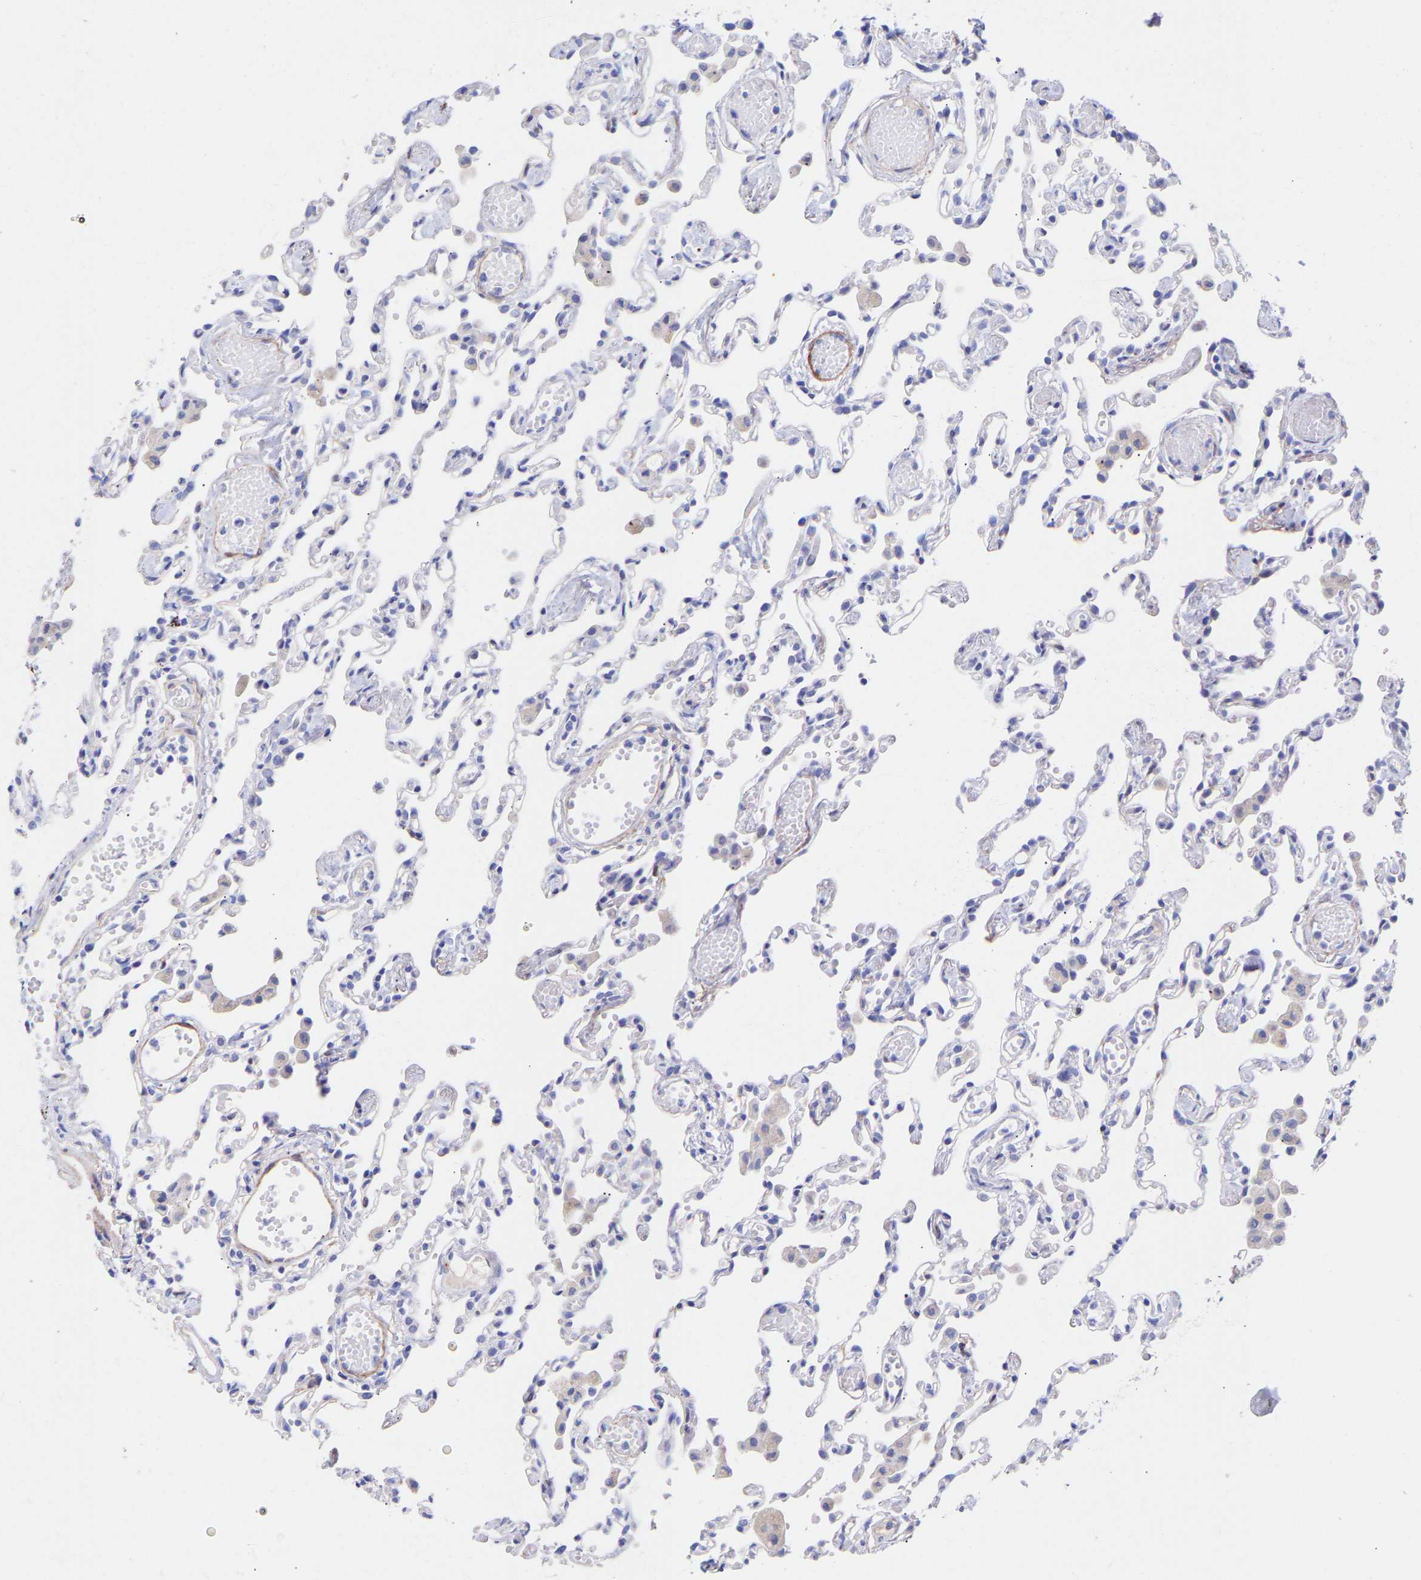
{"staining": {"intensity": "negative", "quantity": "none", "location": "none"}, "tissue": "lung", "cell_type": "Alveolar cells", "image_type": "normal", "snomed": [{"axis": "morphology", "description": "Normal tissue, NOS"}, {"axis": "topography", "description": "Bronchus"}, {"axis": "topography", "description": "Lung"}], "caption": "This histopathology image is of benign lung stained with immunohistochemistry (IHC) to label a protein in brown with the nuclei are counter-stained blue. There is no expression in alveolar cells. Brightfield microscopy of immunohistochemistry stained with DAB (brown) and hematoxylin (blue), captured at high magnification.", "gene": "AMPH", "patient": {"sex": "female", "age": 49}}